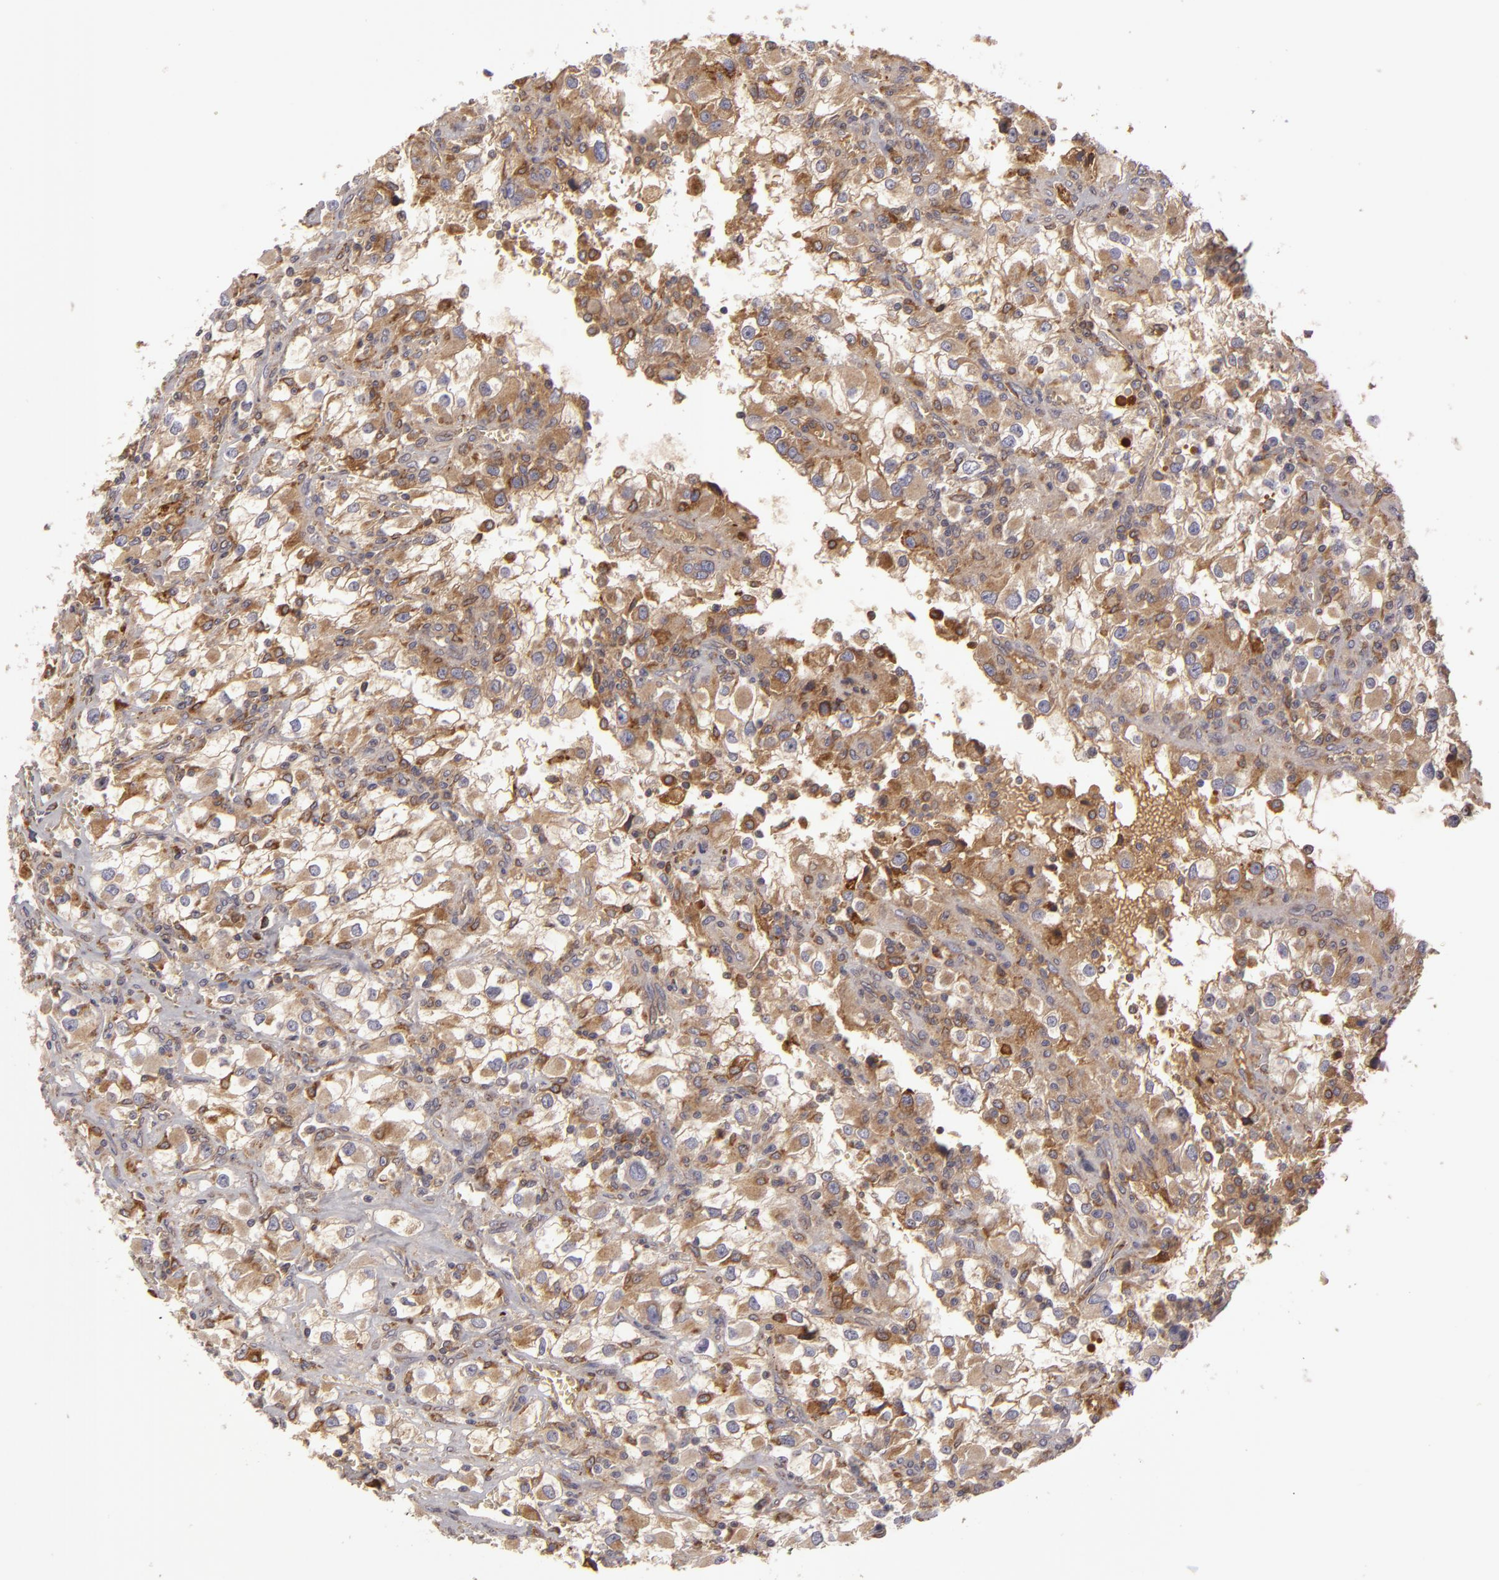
{"staining": {"intensity": "moderate", "quantity": ">75%", "location": "cytoplasmic/membranous"}, "tissue": "renal cancer", "cell_type": "Tumor cells", "image_type": "cancer", "snomed": [{"axis": "morphology", "description": "Adenocarcinoma, NOS"}, {"axis": "topography", "description": "Kidney"}], "caption": "A brown stain labels moderate cytoplasmic/membranous expression of a protein in human renal adenocarcinoma tumor cells.", "gene": "CFB", "patient": {"sex": "female", "age": 52}}